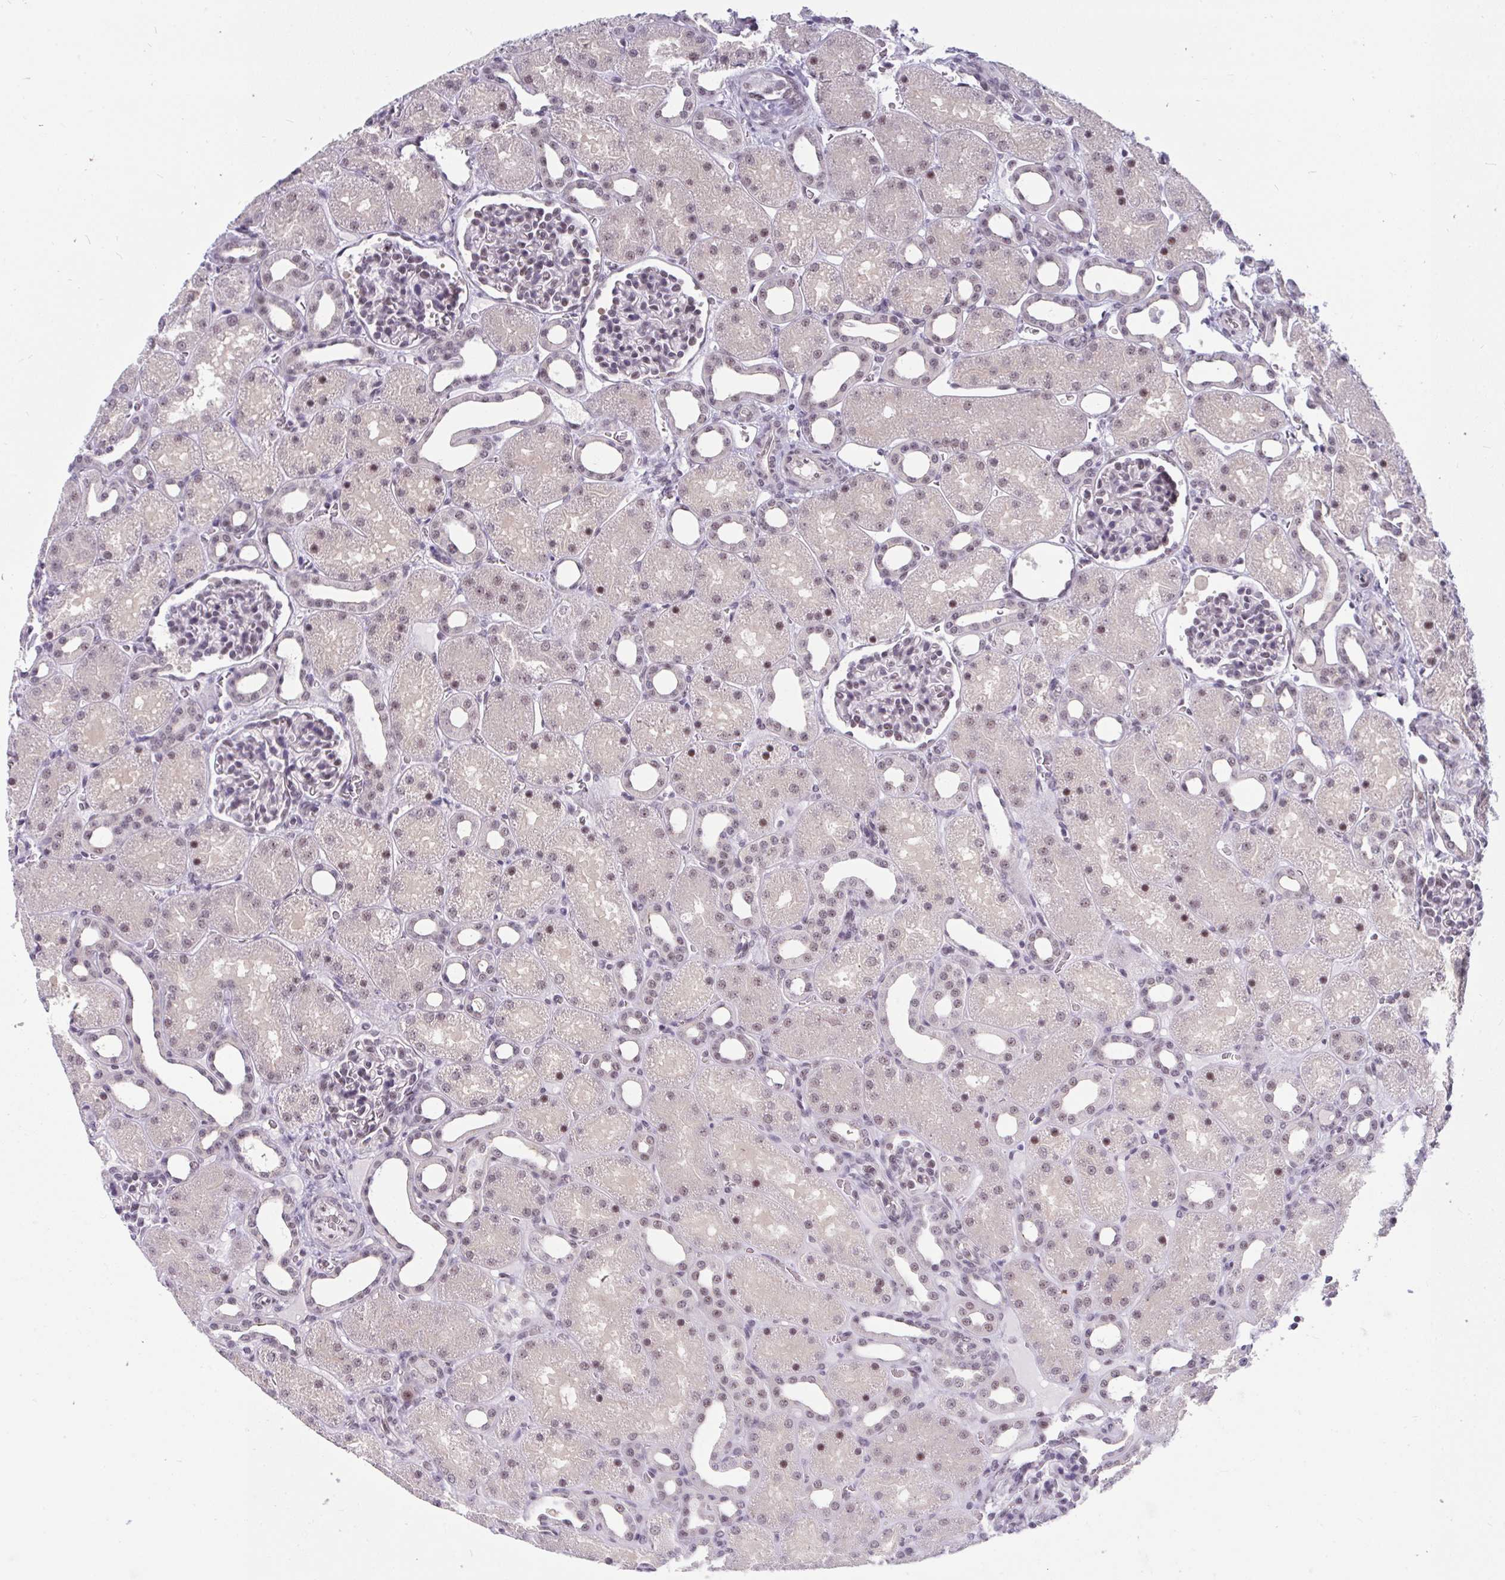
{"staining": {"intensity": "weak", "quantity": "25%-75%", "location": "nuclear"}, "tissue": "kidney", "cell_type": "Cells in glomeruli", "image_type": "normal", "snomed": [{"axis": "morphology", "description": "Normal tissue, NOS"}, {"axis": "topography", "description": "Kidney"}], "caption": "High-power microscopy captured an immunohistochemistry photomicrograph of normal kidney, revealing weak nuclear positivity in approximately 25%-75% of cells in glomeruli. (Brightfield microscopy of DAB IHC at high magnification).", "gene": "PRR14", "patient": {"sex": "male", "age": 2}}